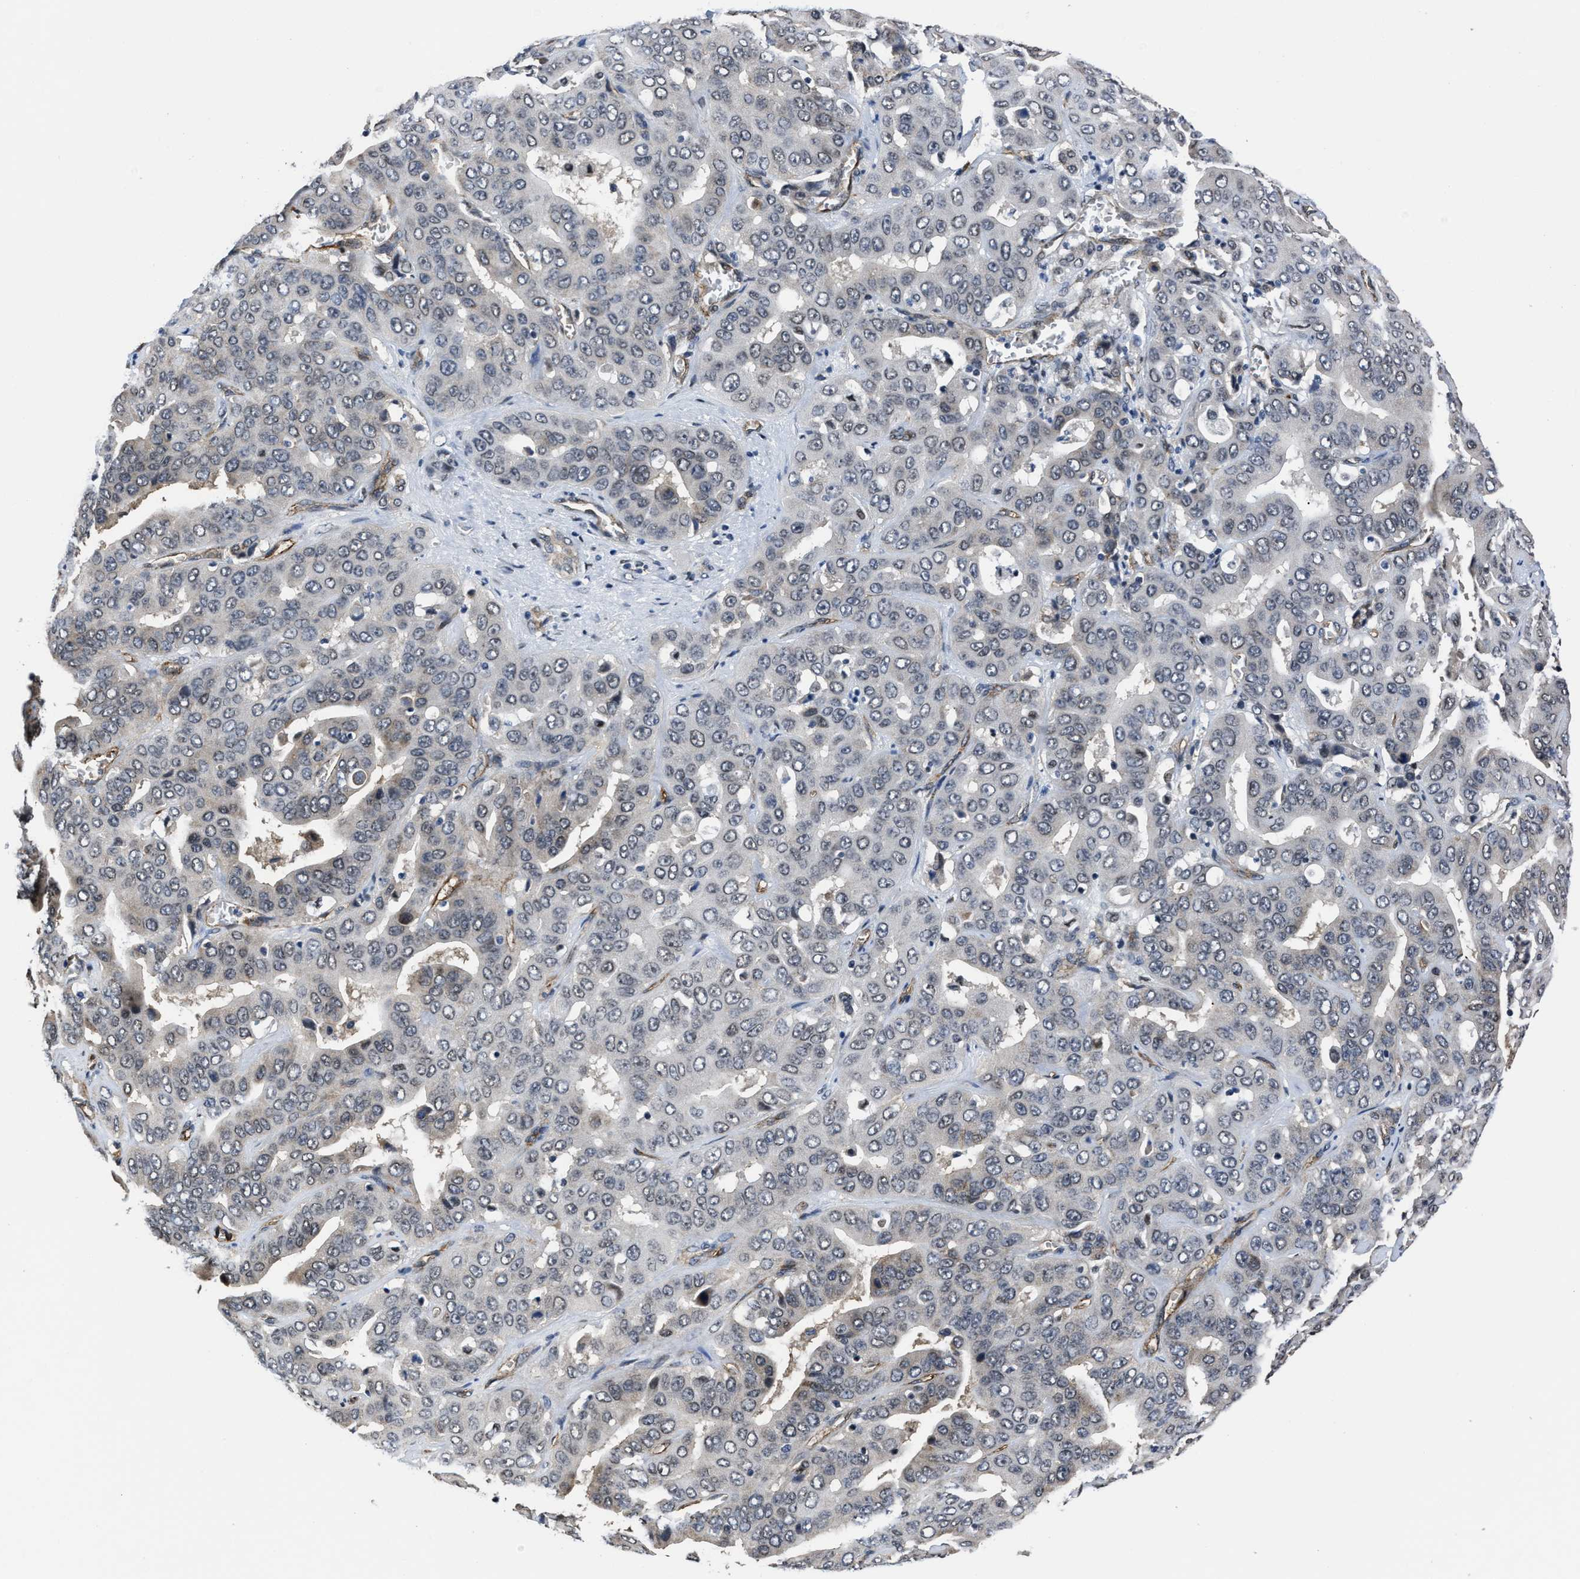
{"staining": {"intensity": "negative", "quantity": "none", "location": "none"}, "tissue": "liver cancer", "cell_type": "Tumor cells", "image_type": "cancer", "snomed": [{"axis": "morphology", "description": "Cholangiocarcinoma"}, {"axis": "topography", "description": "Liver"}], "caption": "An immunohistochemistry (IHC) image of liver cholangiocarcinoma is shown. There is no staining in tumor cells of liver cholangiocarcinoma.", "gene": "MARCKSL1", "patient": {"sex": "female", "age": 52}}